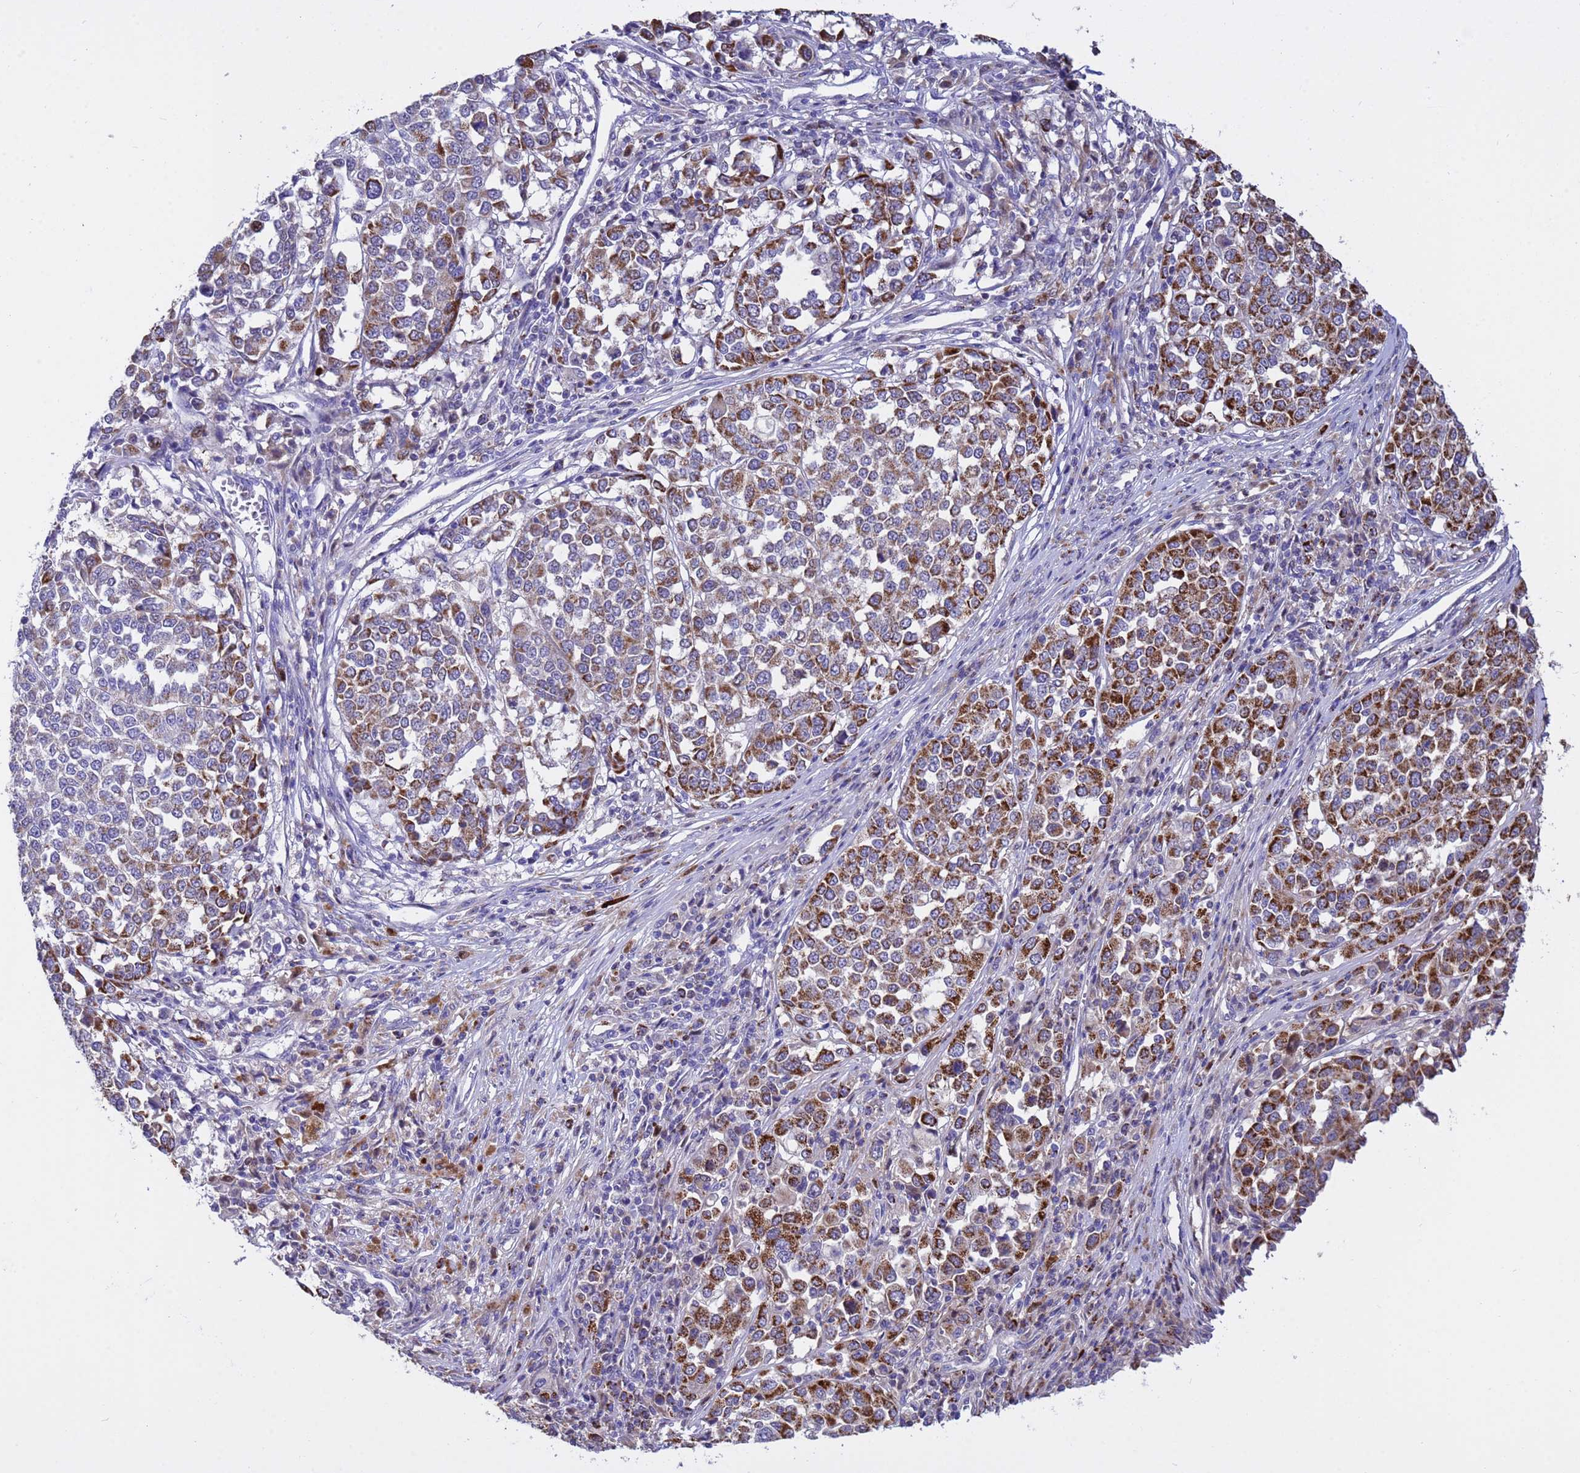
{"staining": {"intensity": "strong", "quantity": ">75%", "location": "cytoplasmic/membranous"}, "tissue": "melanoma", "cell_type": "Tumor cells", "image_type": "cancer", "snomed": [{"axis": "morphology", "description": "Malignant melanoma, Metastatic site"}, {"axis": "topography", "description": "Lymph node"}], "caption": "DAB (3,3'-diaminobenzidine) immunohistochemical staining of human melanoma exhibits strong cytoplasmic/membranous protein positivity in approximately >75% of tumor cells.", "gene": "TUBGCP3", "patient": {"sex": "male", "age": 44}}